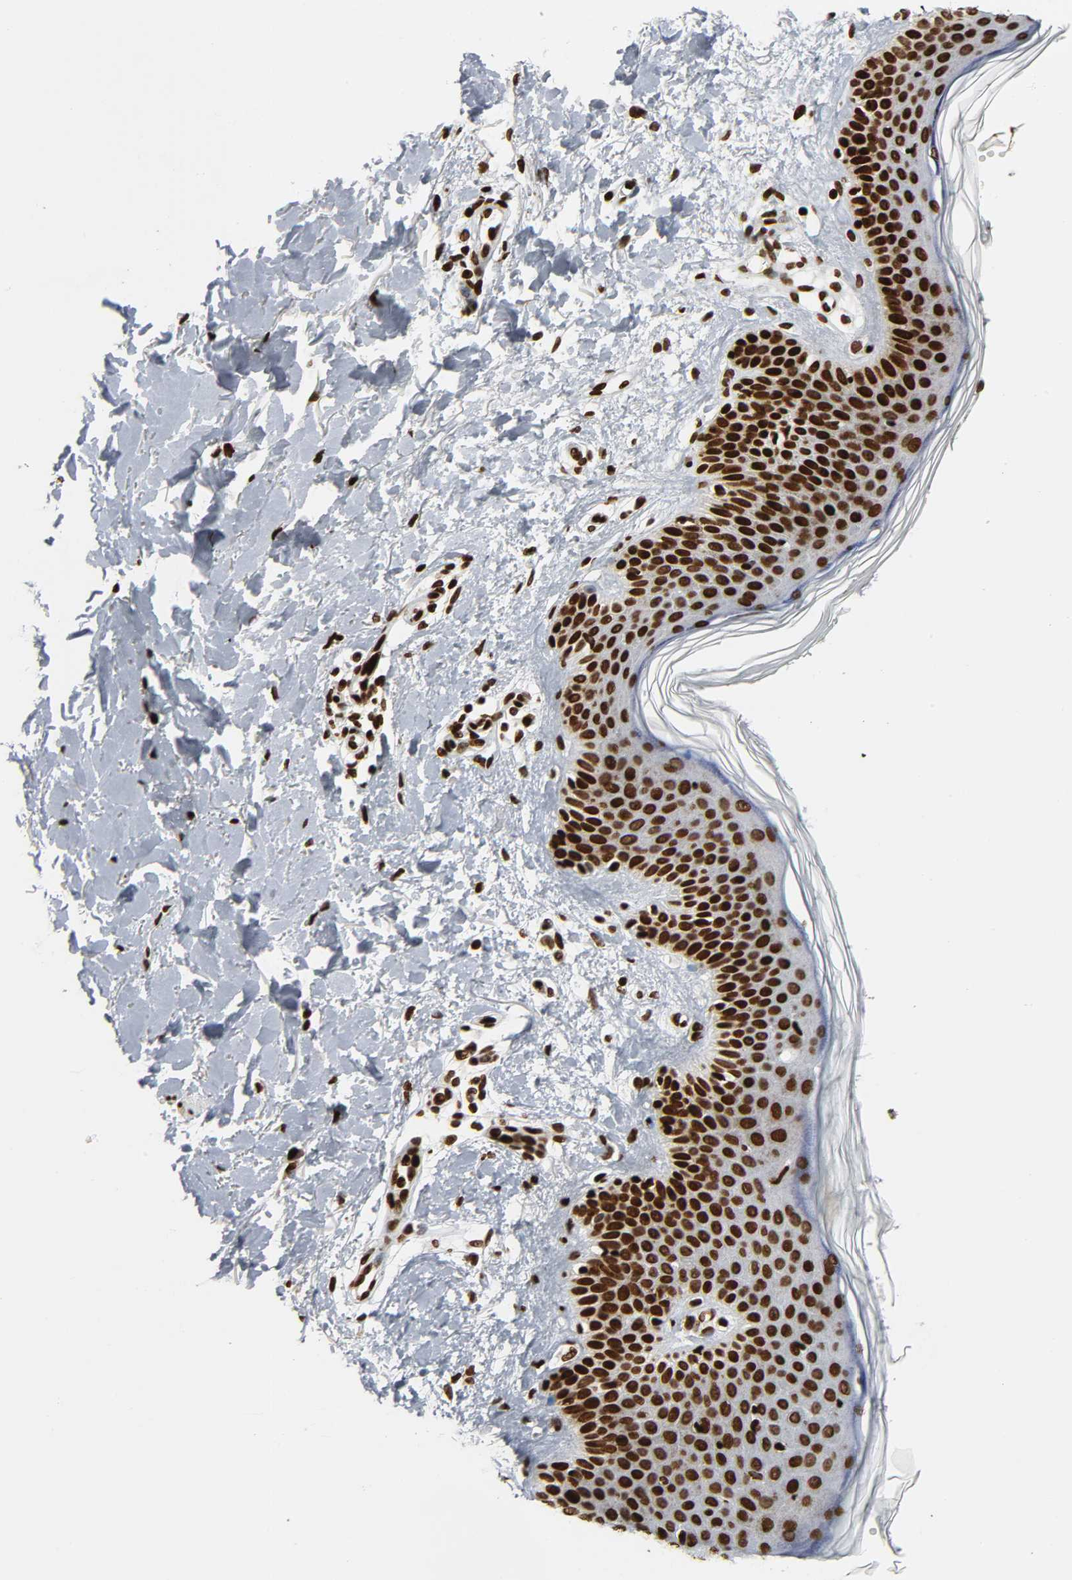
{"staining": {"intensity": "strong", "quantity": ">75%", "location": "nuclear"}, "tissue": "skin", "cell_type": "Fibroblasts", "image_type": "normal", "snomed": [{"axis": "morphology", "description": "Normal tissue, NOS"}, {"axis": "topography", "description": "Skin"}], "caption": "IHC of unremarkable skin exhibits high levels of strong nuclear expression in about >75% of fibroblasts.", "gene": "RXRA", "patient": {"sex": "female", "age": 56}}